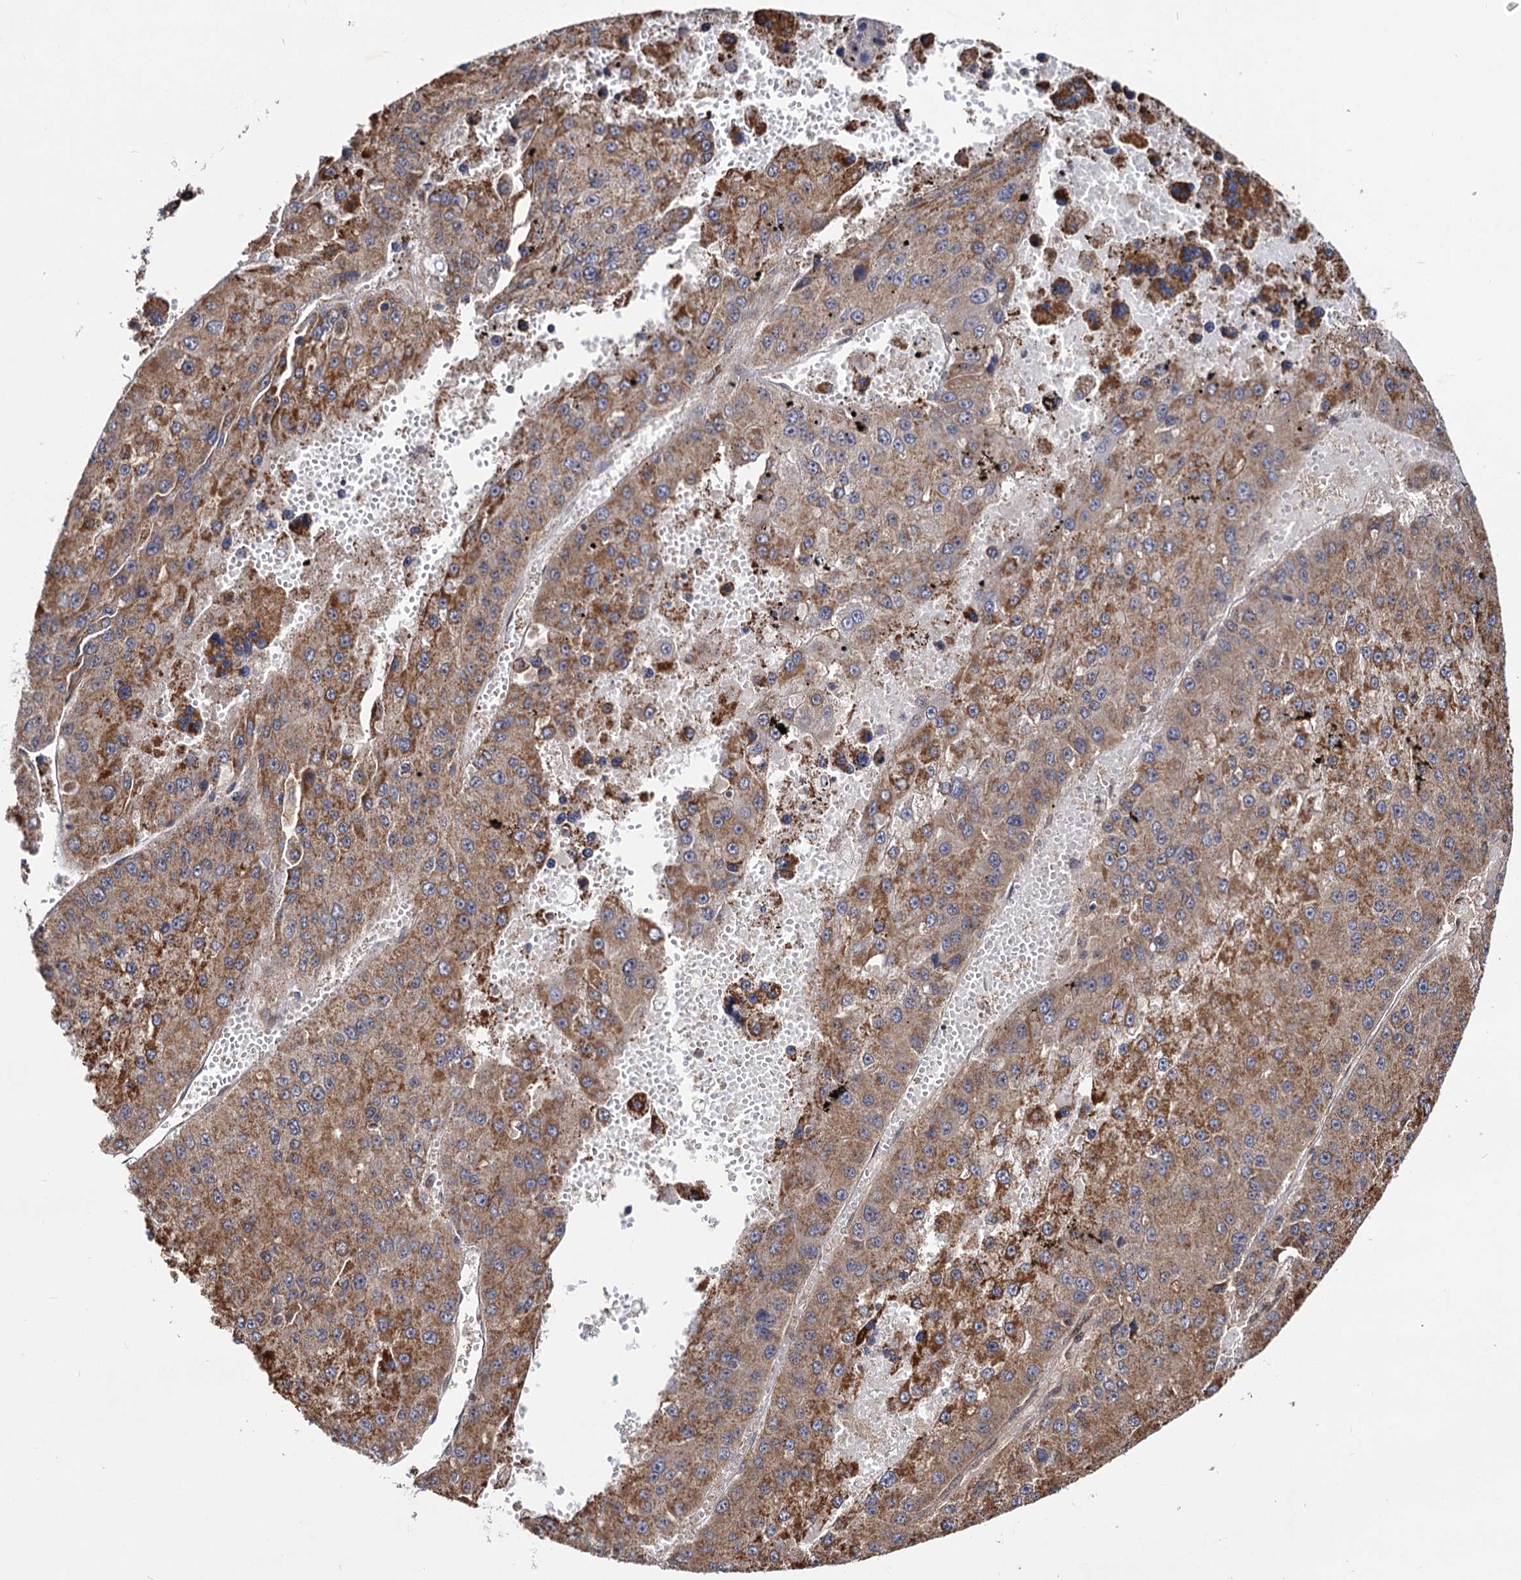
{"staining": {"intensity": "moderate", "quantity": ">75%", "location": "cytoplasmic/membranous"}, "tissue": "liver cancer", "cell_type": "Tumor cells", "image_type": "cancer", "snomed": [{"axis": "morphology", "description": "Carcinoma, Hepatocellular, NOS"}, {"axis": "topography", "description": "Liver"}], "caption": "IHC (DAB) staining of liver hepatocellular carcinoma exhibits moderate cytoplasmic/membranous protein positivity in approximately >75% of tumor cells. Immunohistochemistry (ihc) stains the protein of interest in brown and the nuclei are stained blue.", "gene": "CEP76", "patient": {"sex": "female", "age": 73}}